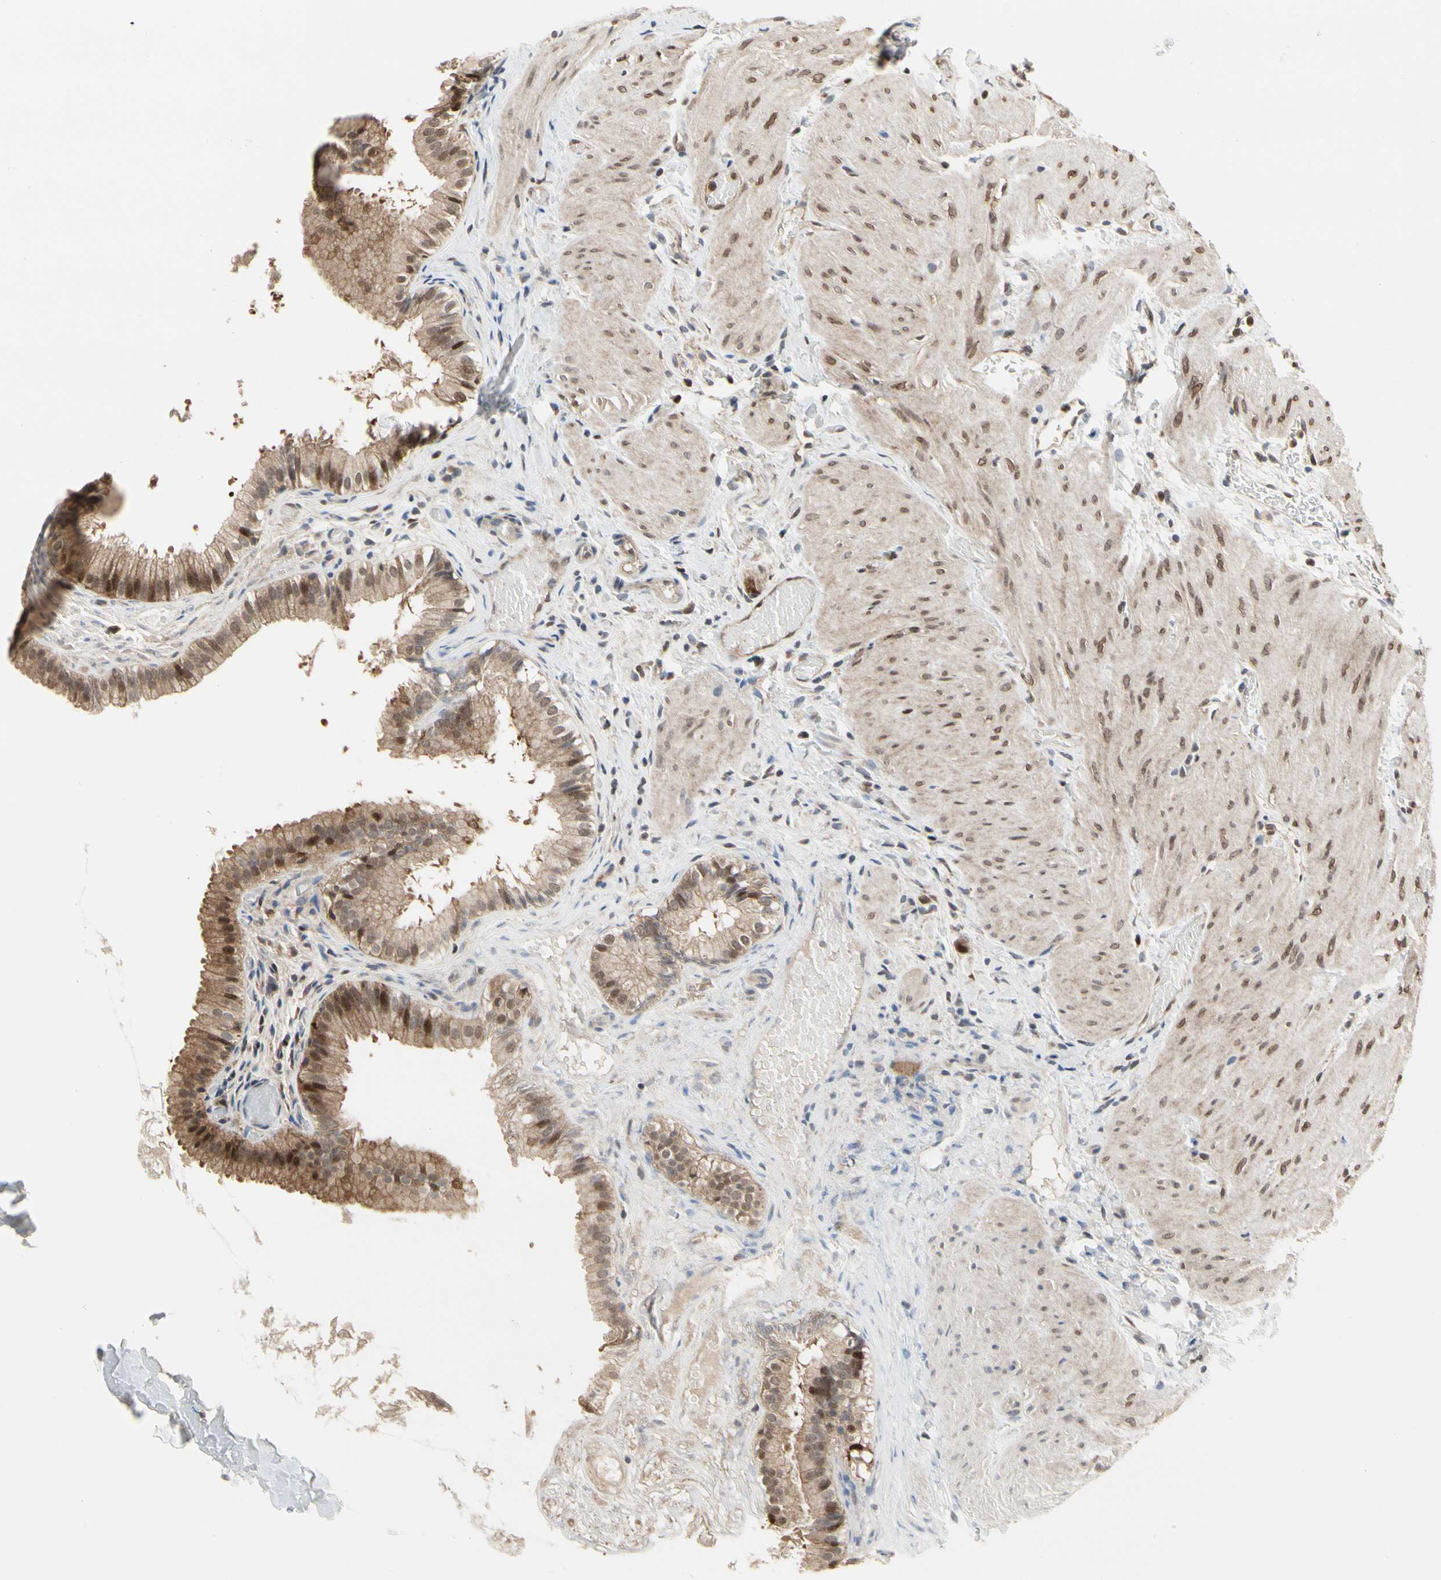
{"staining": {"intensity": "moderate", "quantity": ">75%", "location": "cytoplasmic/membranous,nuclear"}, "tissue": "gallbladder", "cell_type": "Glandular cells", "image_type": "normal", "snomed": [{"axis": "morphology", "description": "Normal tissue, NOS"}, {"axis": "topography", "description": "Gallbladder"}], "caption": "High-power microscopy captured an IHC photomicrograph of unremarkable gallbladder, revealing moderate cytoplasmic/membranous,nuclear expression in about >75% of glandular cells. (DAB (3,3'-diaminobenzidine) IHC, brown staining for protein, blue staining for nuclei).", "gene": "CDK5", "patient": {"sex": "female", "age": 26}}